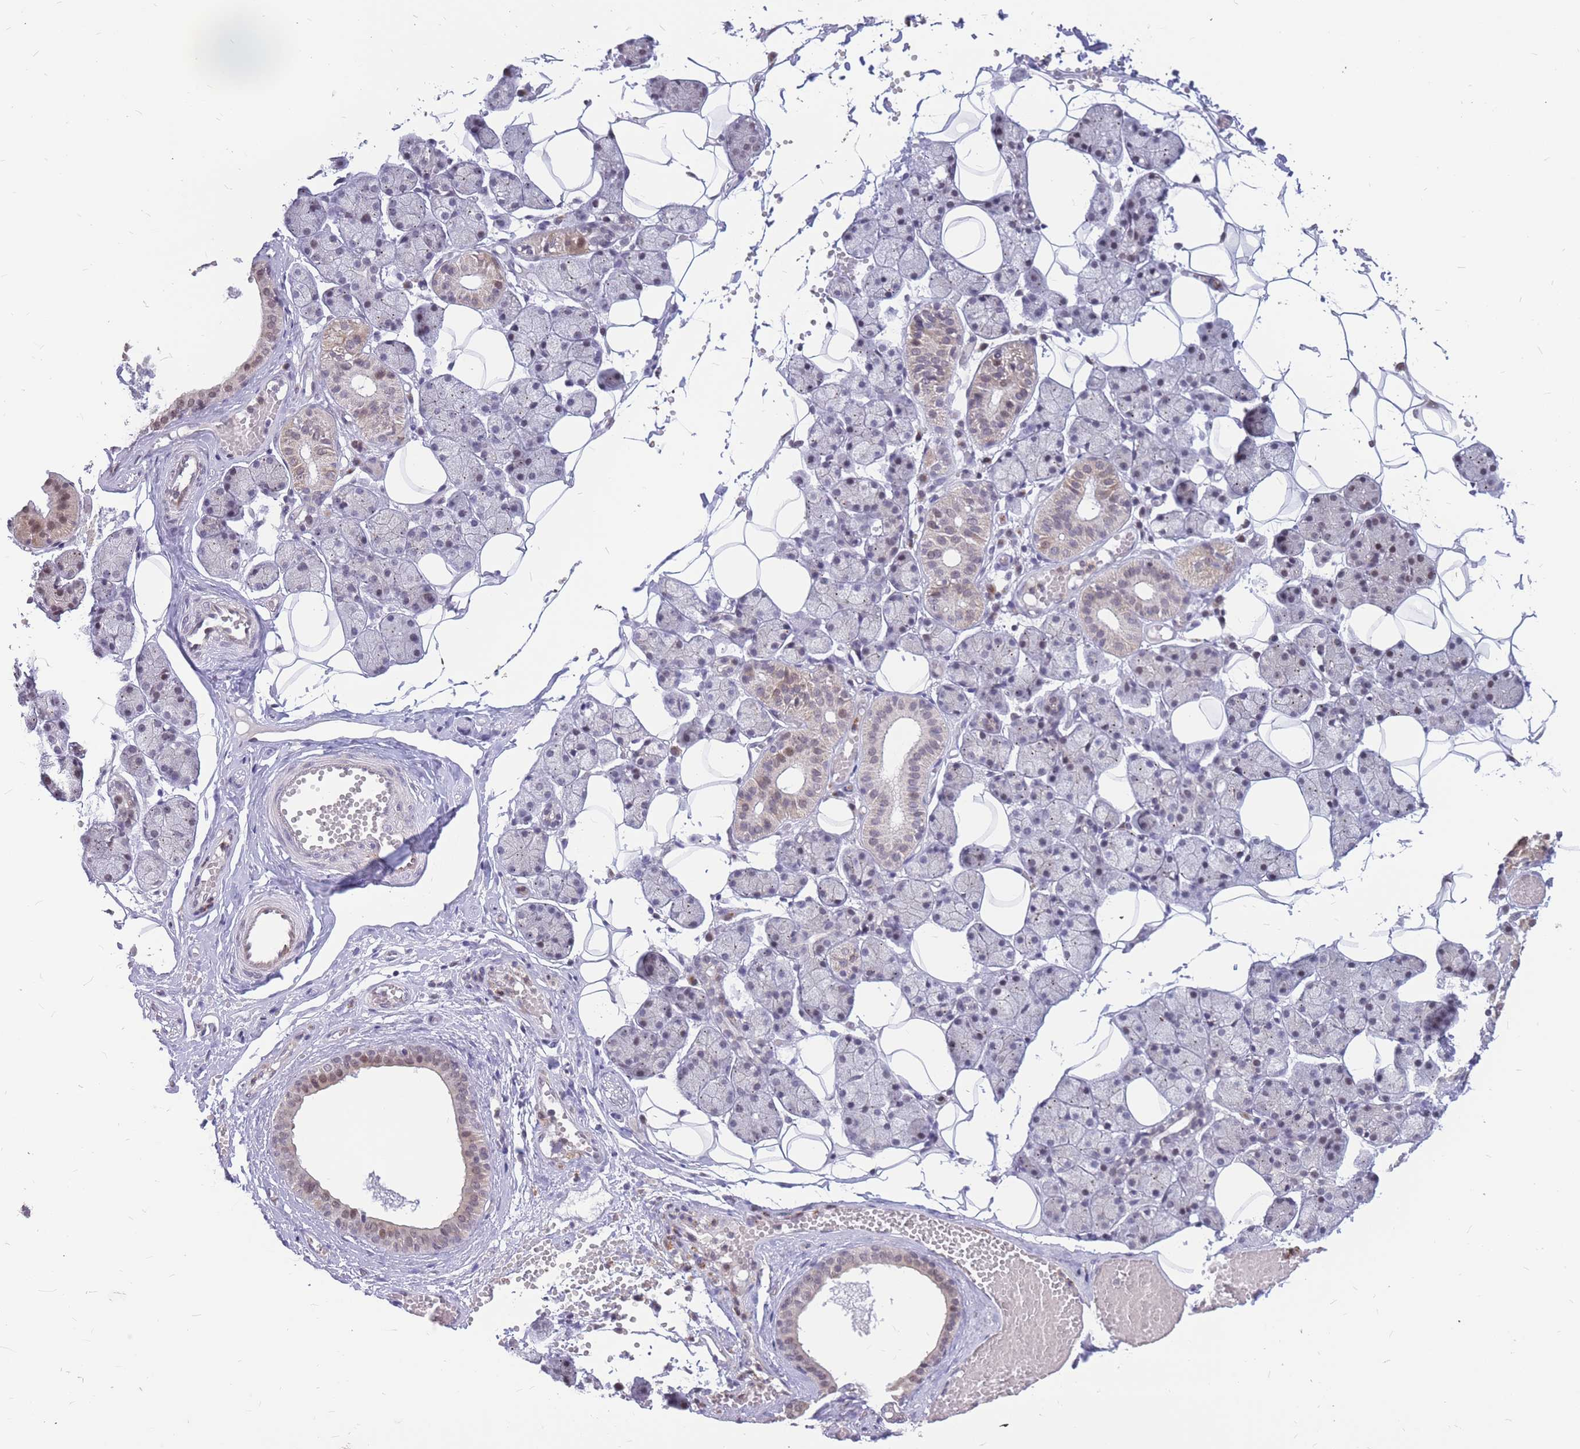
{"staining": {"intensity": "moderate", "quantity": "<25%", "location": "cytoplasmic/membranous,nuclear"}, "tissue": "salivary gland", "cell_type": "Glandular cells", "image_type": "normal", "snomed": [{"axis": "morphology", "description": "Normal tissue, NOS"}, {"axis": "topography", "description": "Salivary gland"}], "caption": "Immunohistochemistry of normal human salivary gland exhibits low levels of moderate cytoplasmic/membranous,nuclear expression in approximately <25% of glandular cells. (Brightfield microscopy of DAB IHC at high magnification).", "gene": "ADD2", "patient": {"sex": "female", "age": 33}}